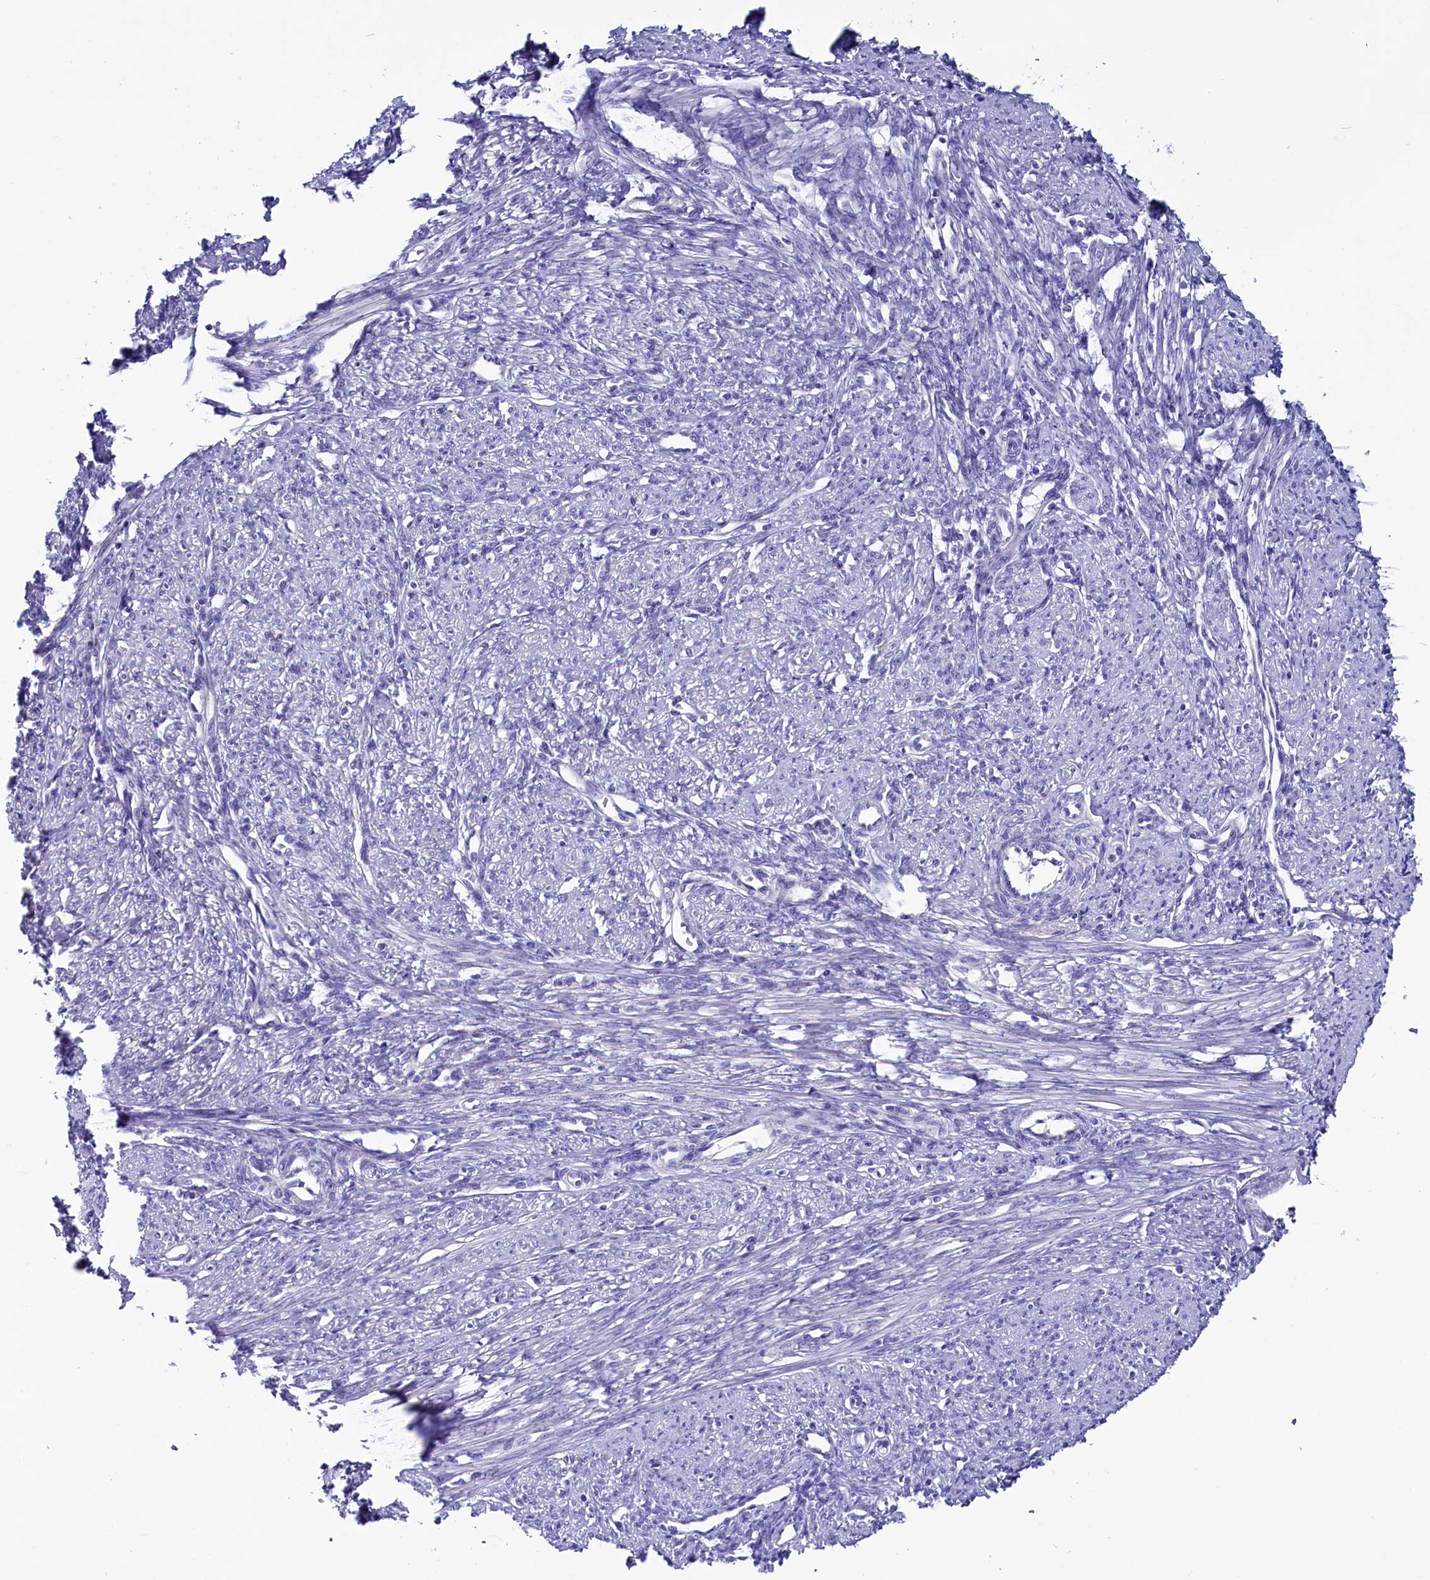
{"staining": {"intensity": "negative", "quantity": "none", "location": "none"}, "tissue": "smooth muscle", "cell_type": "Smooth muscle cells", "image_type": "normal", "snomed": [{"axis": "morphology", "description": "Normal tissue, NOS"}, {"axis": "topography", "description": "Smooth muscle"}, {"axis": "topography", "description": "Uterus"}], "caption": "Benign smooth muscle was stained to show a protein in brown. There is no significant staining in smooth muscle cells. Brightfield microscopy of IHC stained with DAB (brown) and hematoxylin (blue), captured at high magnification.", "gene": "CIAPIN1", "patient": {"sex": "female", "age": 59}}